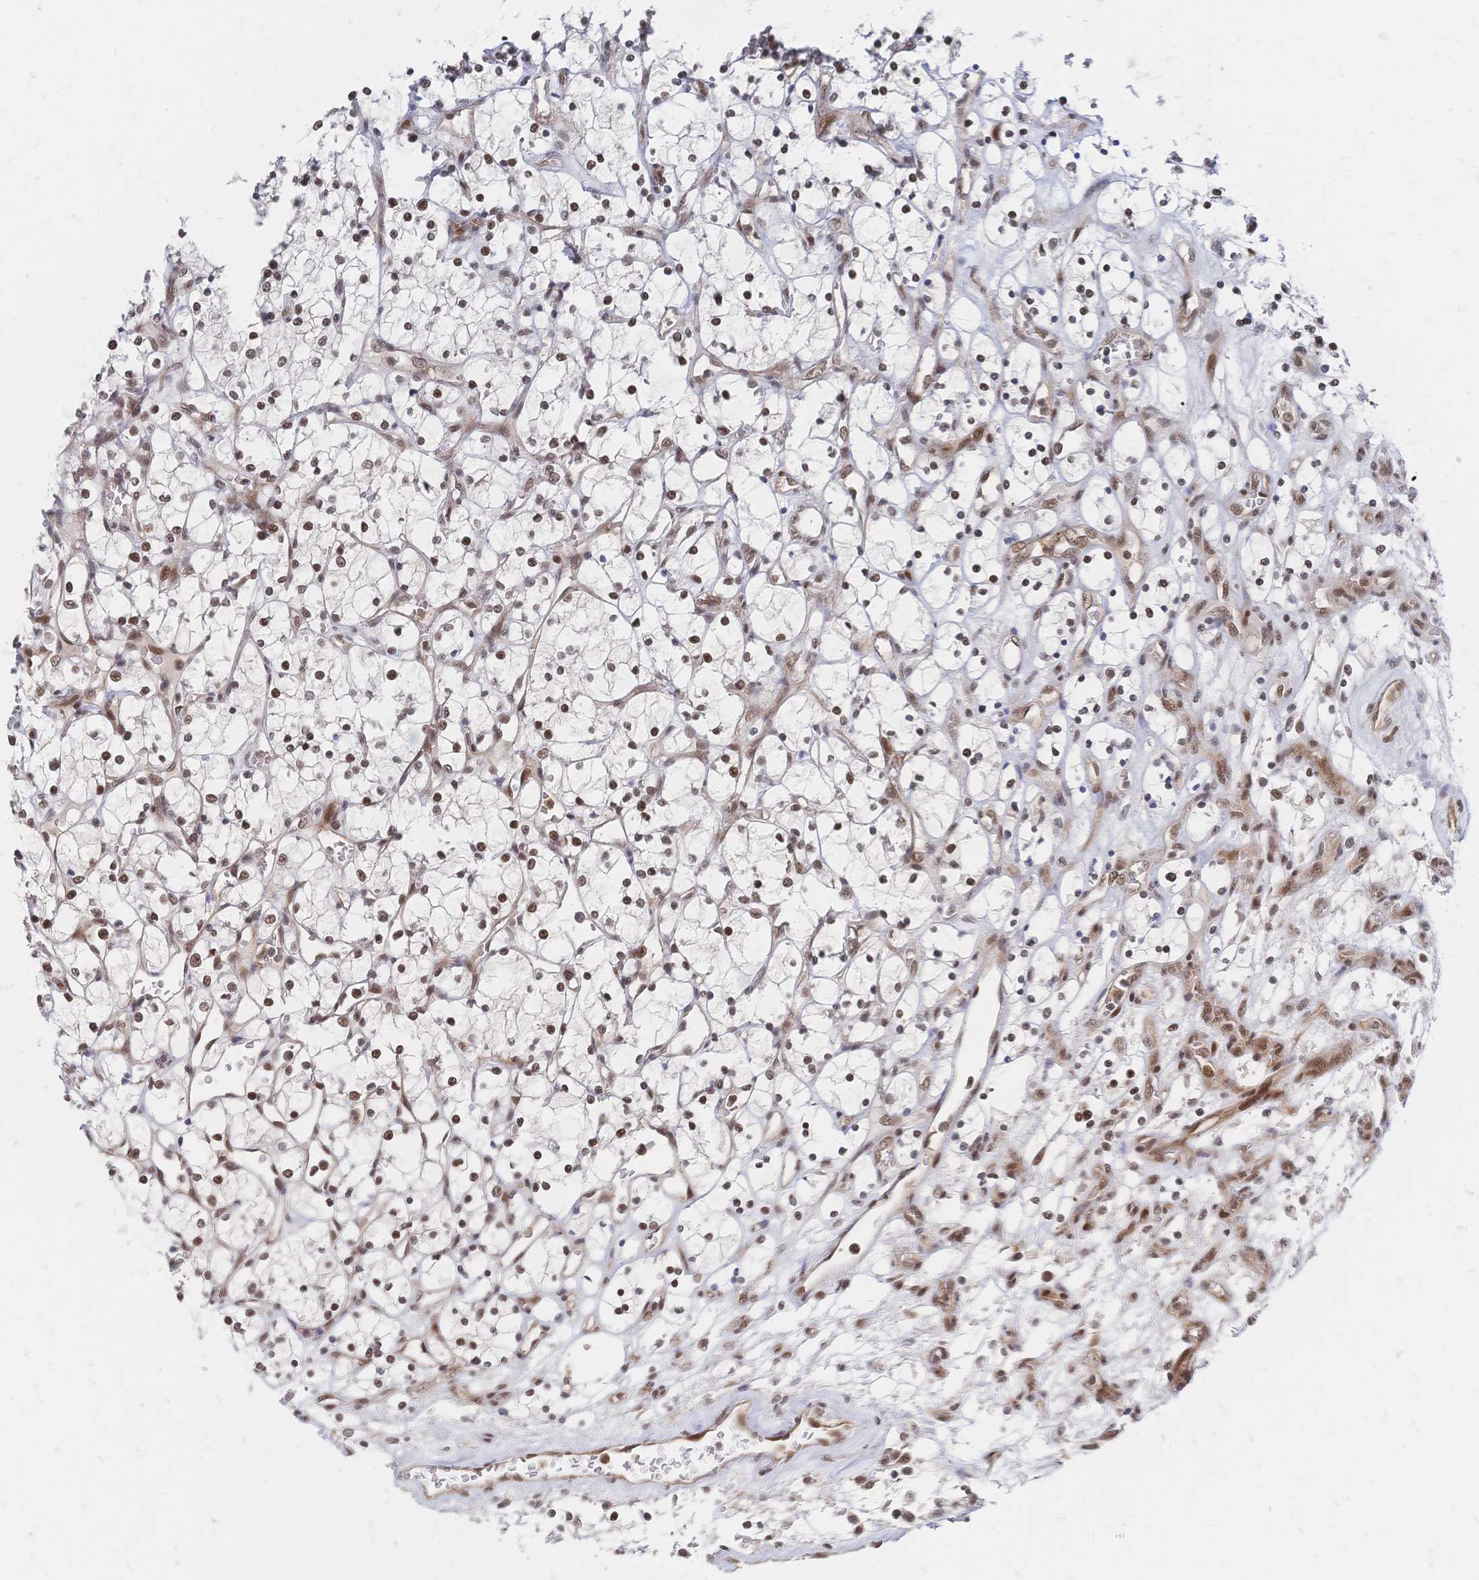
{"staining": {"intensity": "moderate", "quantity": ">75%", "location": "nuclear"}, "tissue": "renal cancer", "cell_type": "Tumor cells", "image_type": "cancer", "snomed": [{"axis": "morphology", "description": "Adenocarcinoma, NOS"}, {"axis": "topography", "description": "Kidney"}], "caption": "A micrograph showing moderate nuclear positivity in approximately >75% of tumor cells in renal cancer, as visualized by brown immunohistochemical staining.", "gene": "NELFA", "patient": {"sex": "female", "age": 69}}